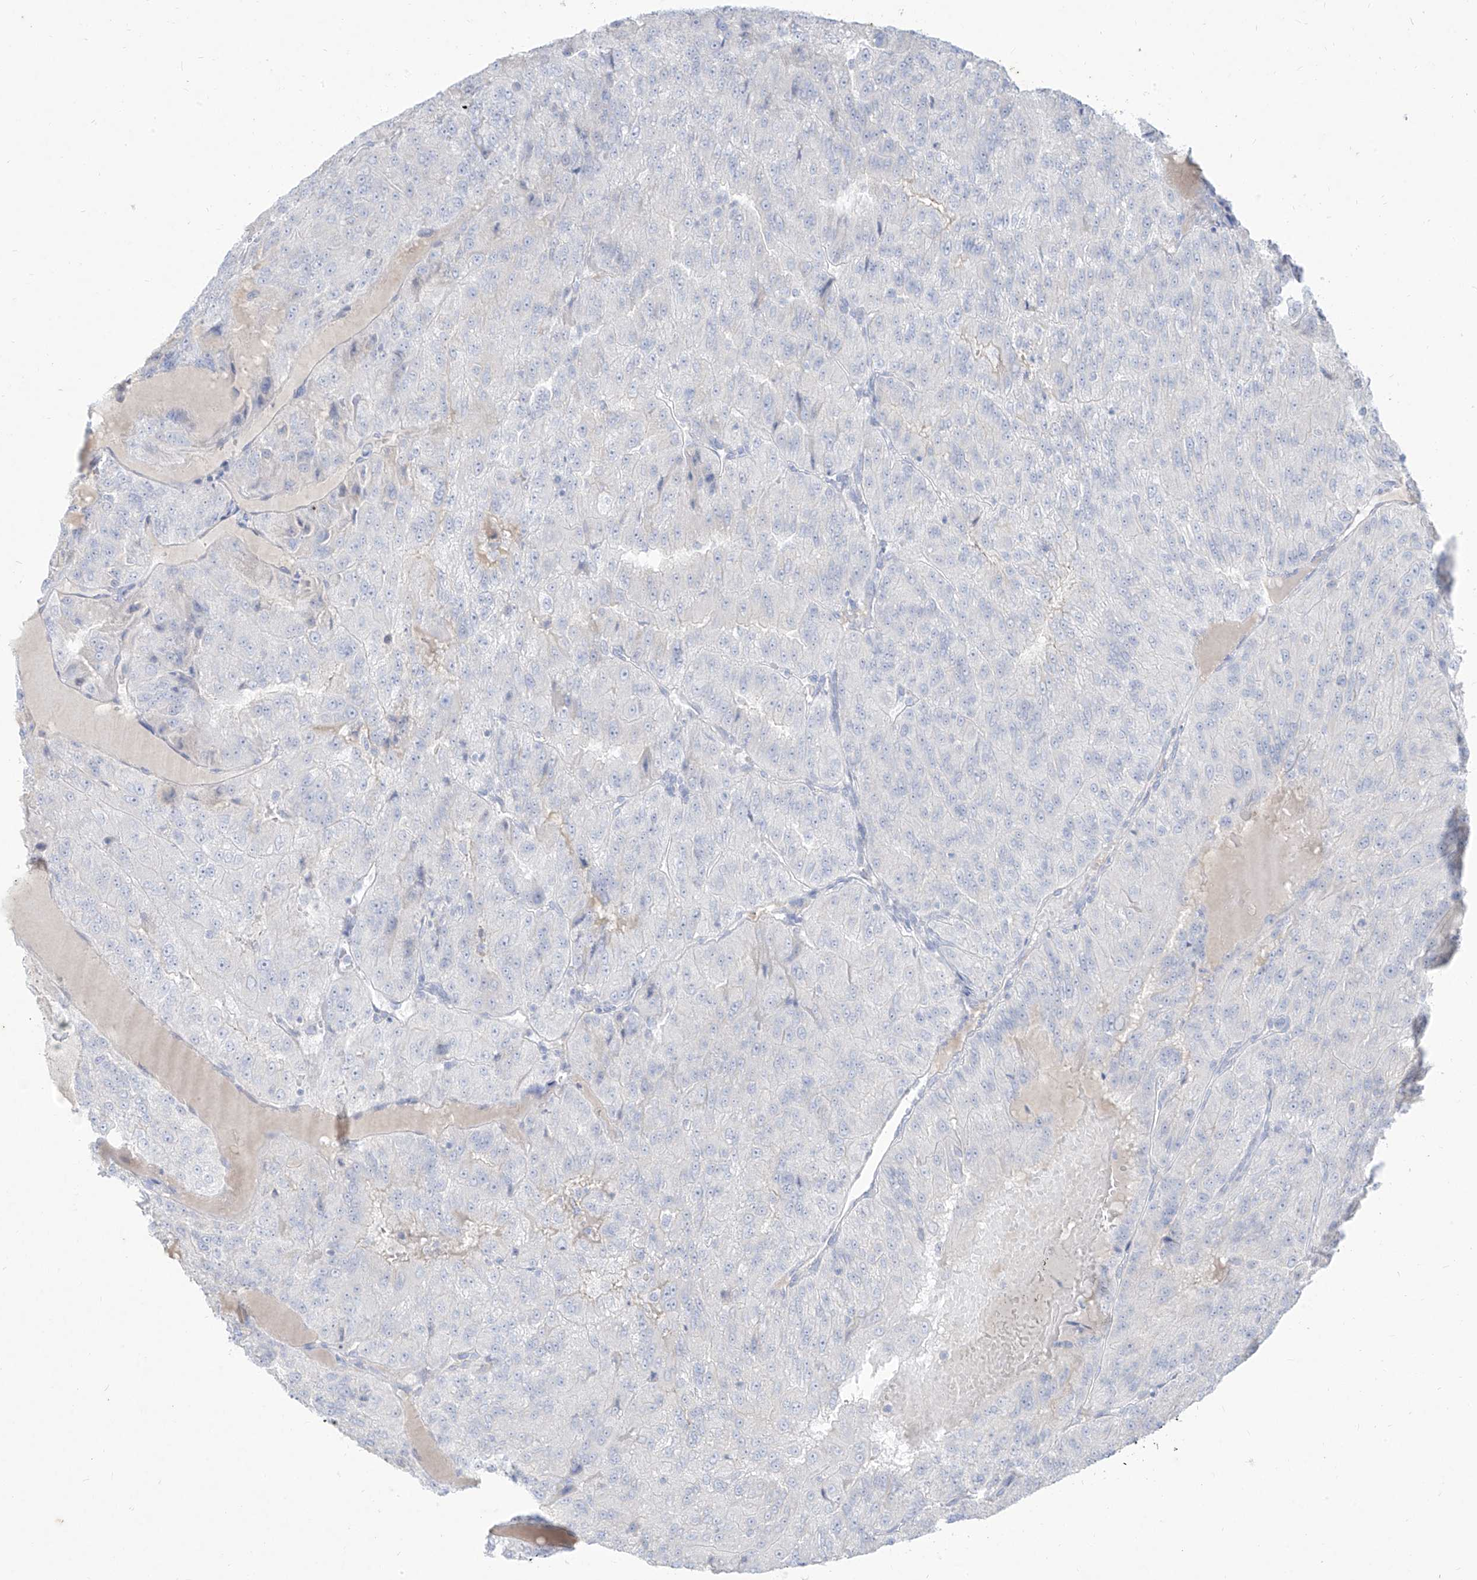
{"staining": {"intensity": "negative", "quantity": "none", "location": "none"}, "tissue": "renal cancer", "cell_type": "Tumor cells", "image_type": "cancer", "snomed": [{"axis": "morphology", "description": "Adenocarcinoma, NOS"}, {"axis": "topography", "description": "Kidney"}], "caption": "This photomicrograph is of adenocarcinoma (renal) stained with IHC to label a protein in brown with the nuclei are counter-stained blue. There is no staining in tumor cells.", "gene": "TGM4", "patient": {"sex": "female", "age": 63}}